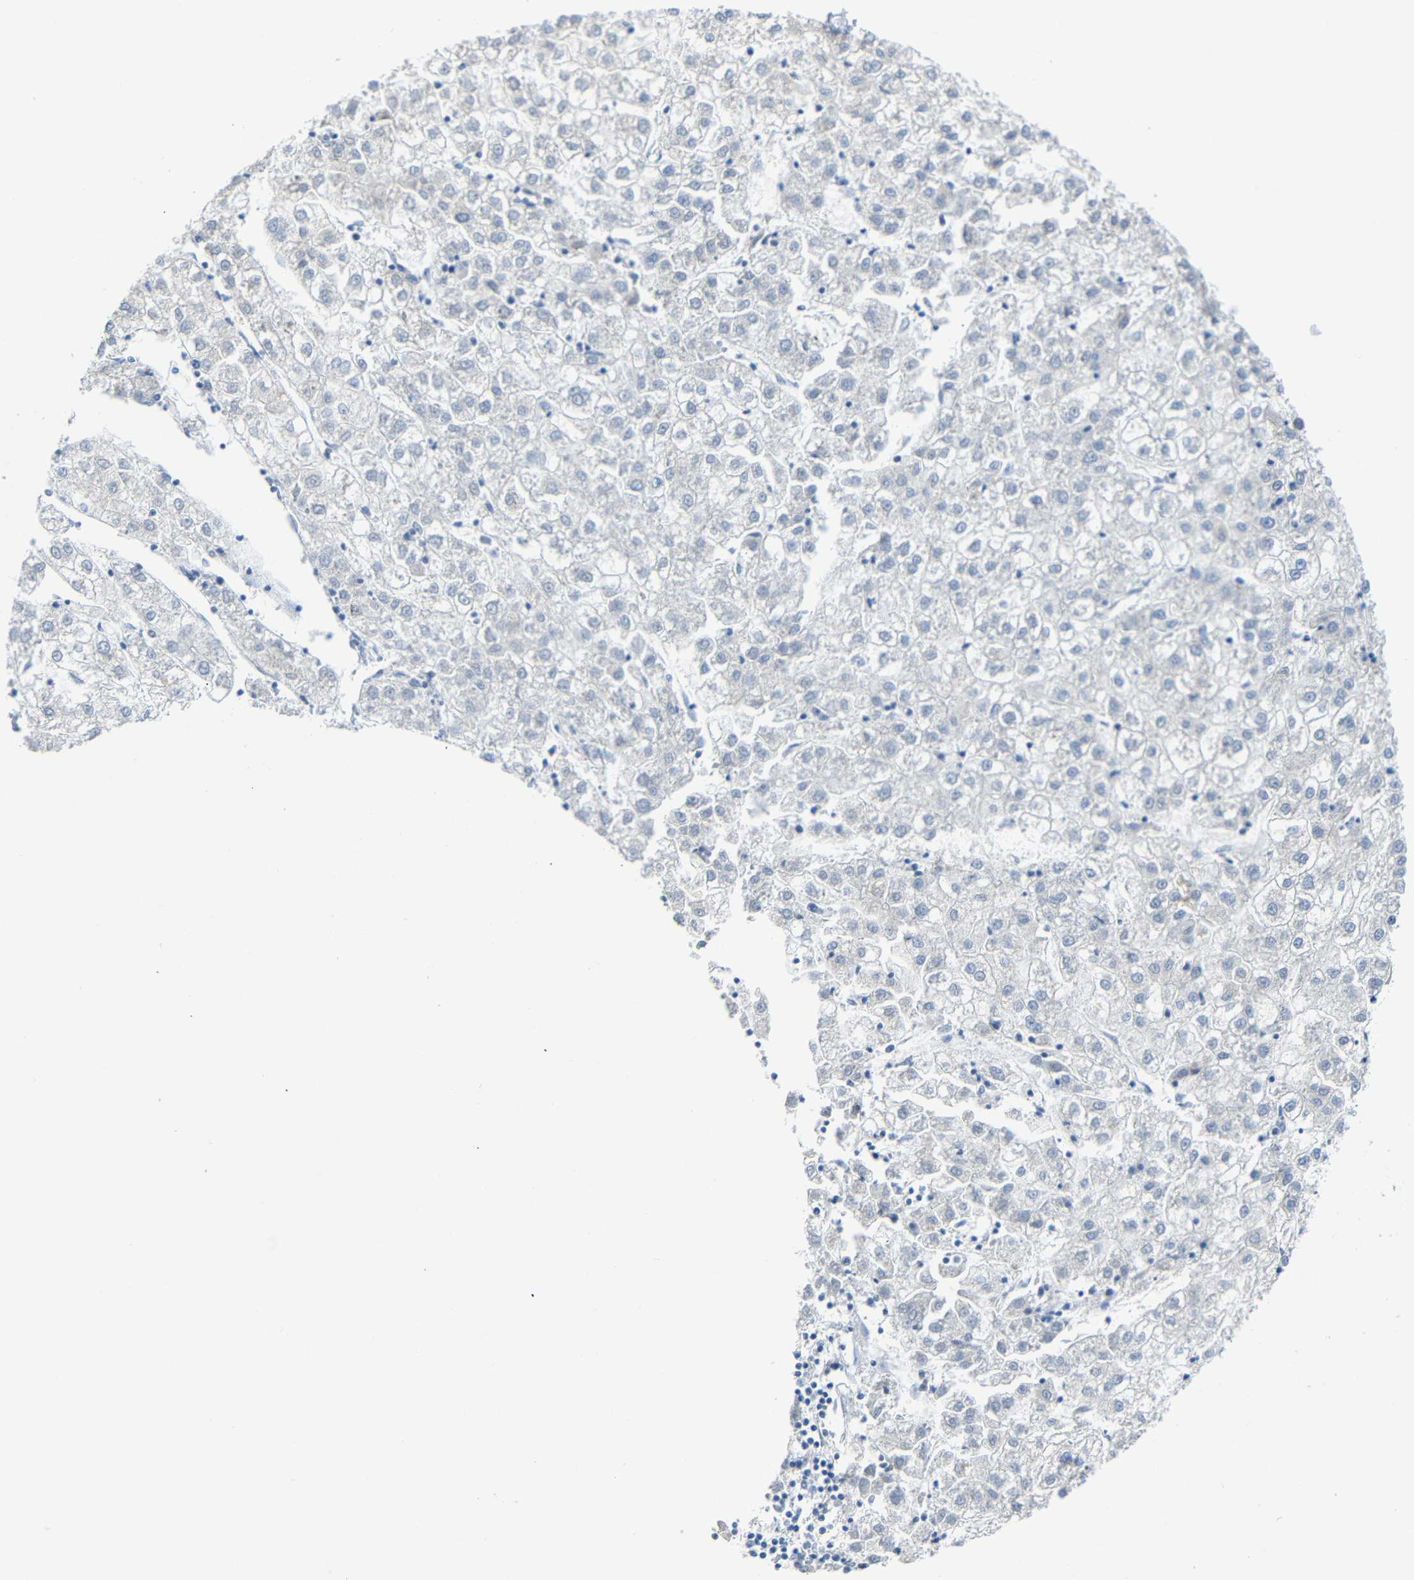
{"staining": {"intensity": "negative", "quantity": "none", "location": "none"}, "tissue": "liver cancer", "cell_type": "Tumor cells", "image_type": "cancer", "snomed": [{"axis": "morphology", "description": "Carcinoma, Hepatocellular, NOS"}, {"axis": "topography", "description": "Liver"}], "caption": "An image of human hepatocellular carcinoma (liver) is negative for staining in tumor cells. (DAB immunohistochemistry, high magnification).", "gene": "C15orf48", "patient": {"sex": "male", "age": 72}}